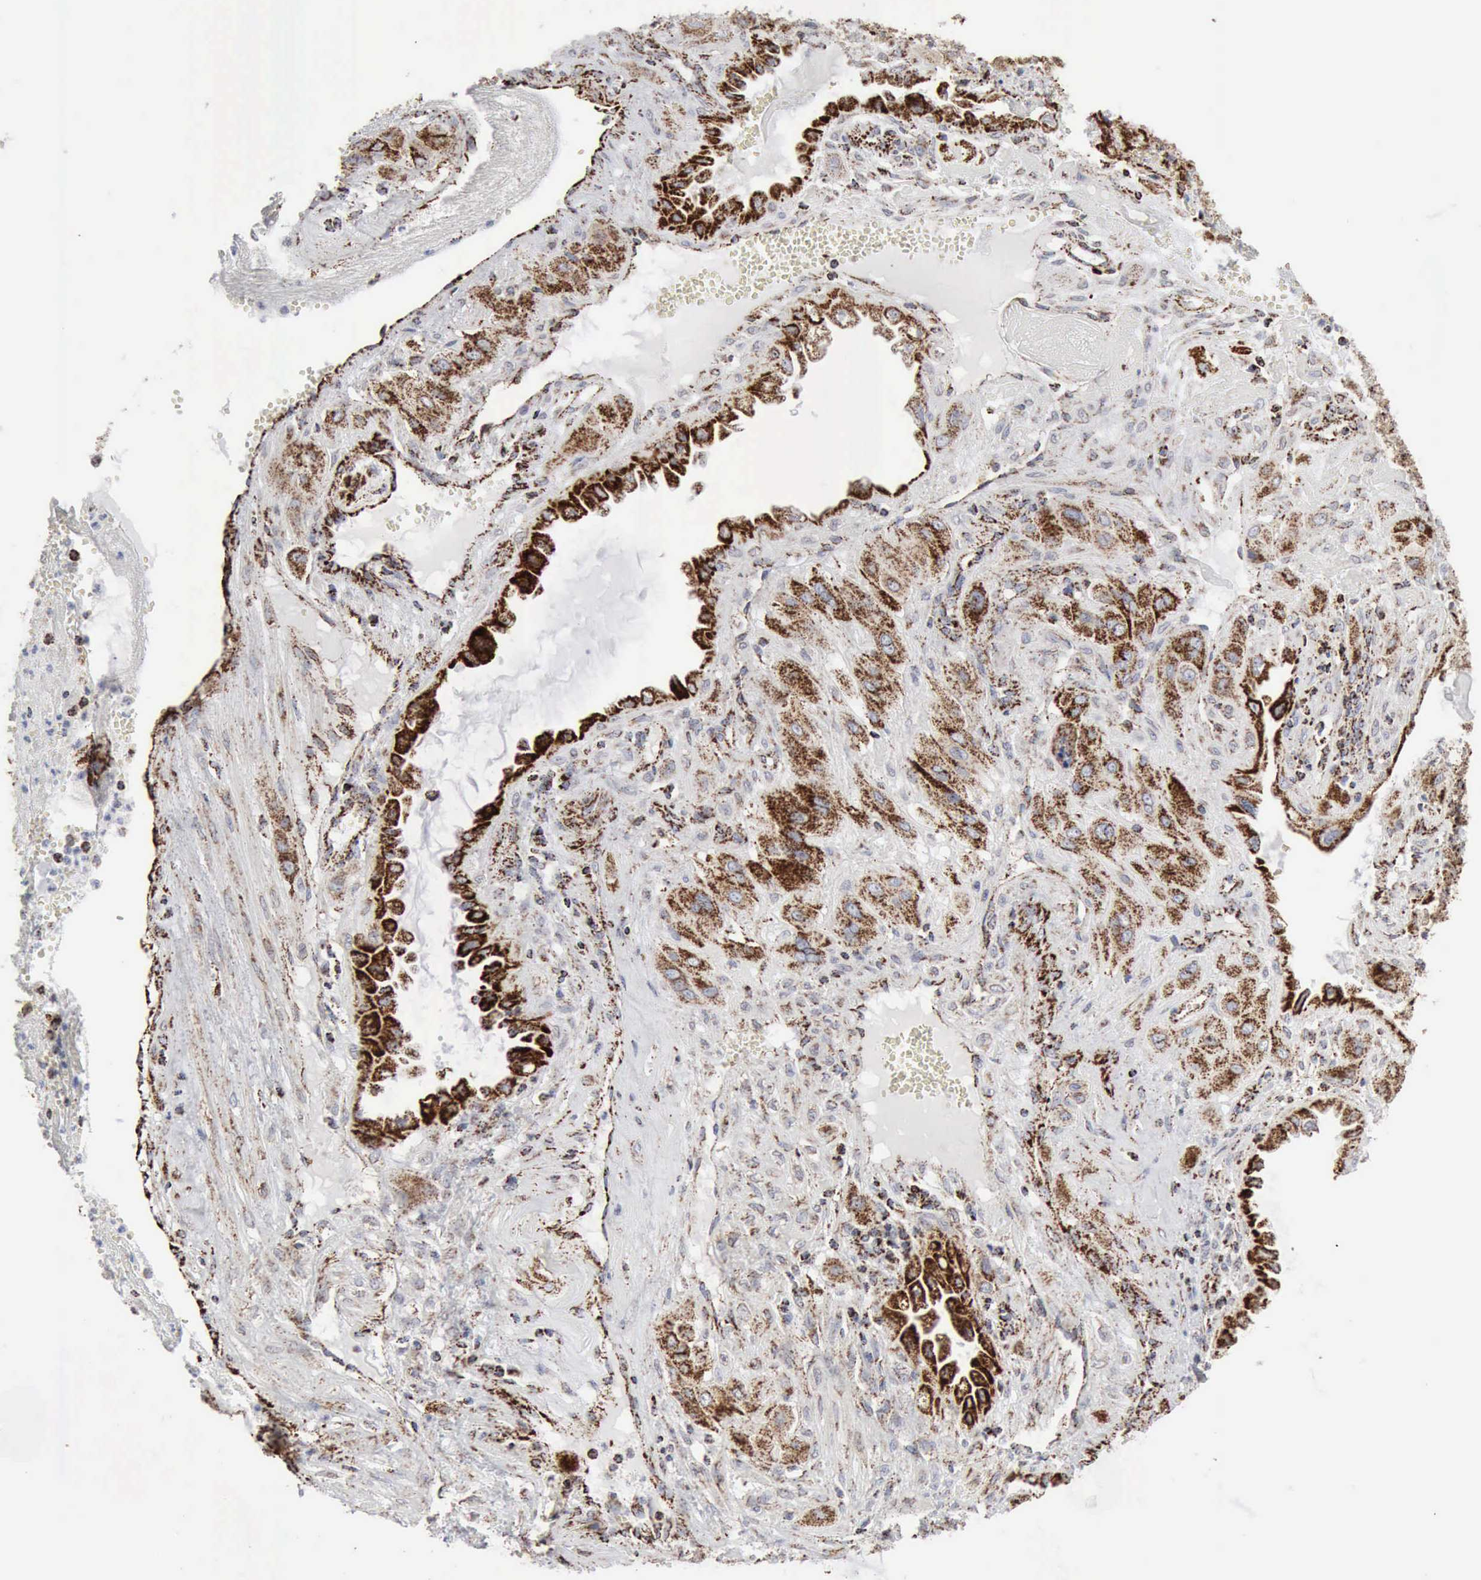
{"staining": {"intensity": "strong", "quantity": ">75%", "location": "cytoplasmic/membranous"}, "tissue": "cervical cancer", "cell_type": "Tumor cells", "image_type": "cancer", "snomed": [{"axis": "morphology", "description": "Squamous cell carcinoma, NOS"}, {"axis": "topography", "description": "Cervix"}], "caption": "Approximately >75% of tumor cells in cervical cancer (squamous cell carcinoma) show strong cytoplasmic/membranous protein positivity as visualized by brown immunohistochemical staining.", "gene": "ACO2", "patient": {"sex": "female", "age": 34}}